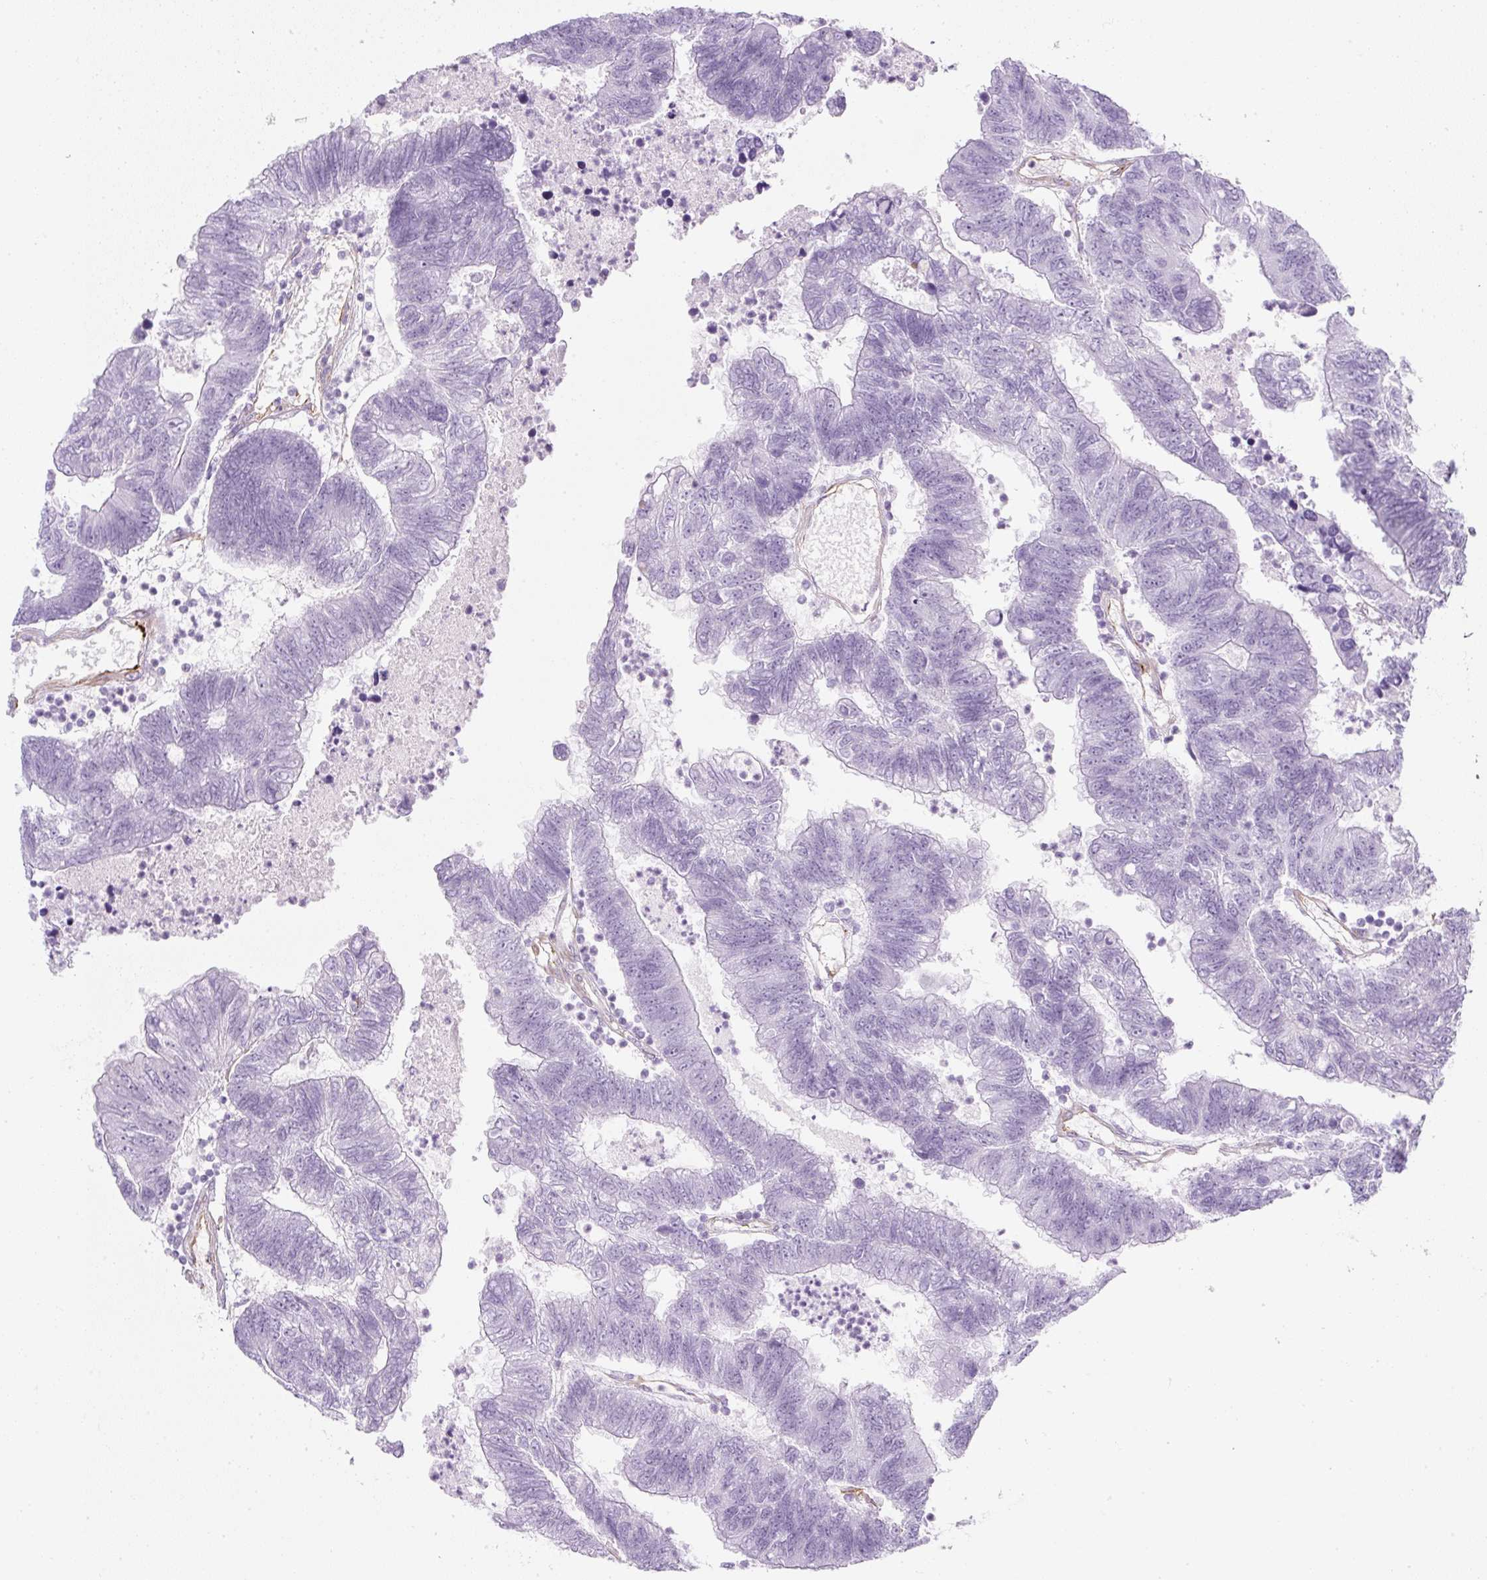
{"staining": {"intensity": "negative", "quantity": "none", "location": "none"}, "tissue": "colorectal cancer", "cell_type": "Tumor cells", "image_type": "cancer", "snomed": [{"axis": "morphology", "description": "Adenocarcinoma, NOS"}, {"axis": "topography", "description": "Colon"}], "caption": "Tumor cells are negative for protein expression in human colorectal adenocarcinoma.", "gene": "CAVIN3", "patient": {"sex": "female", "age": 48}}